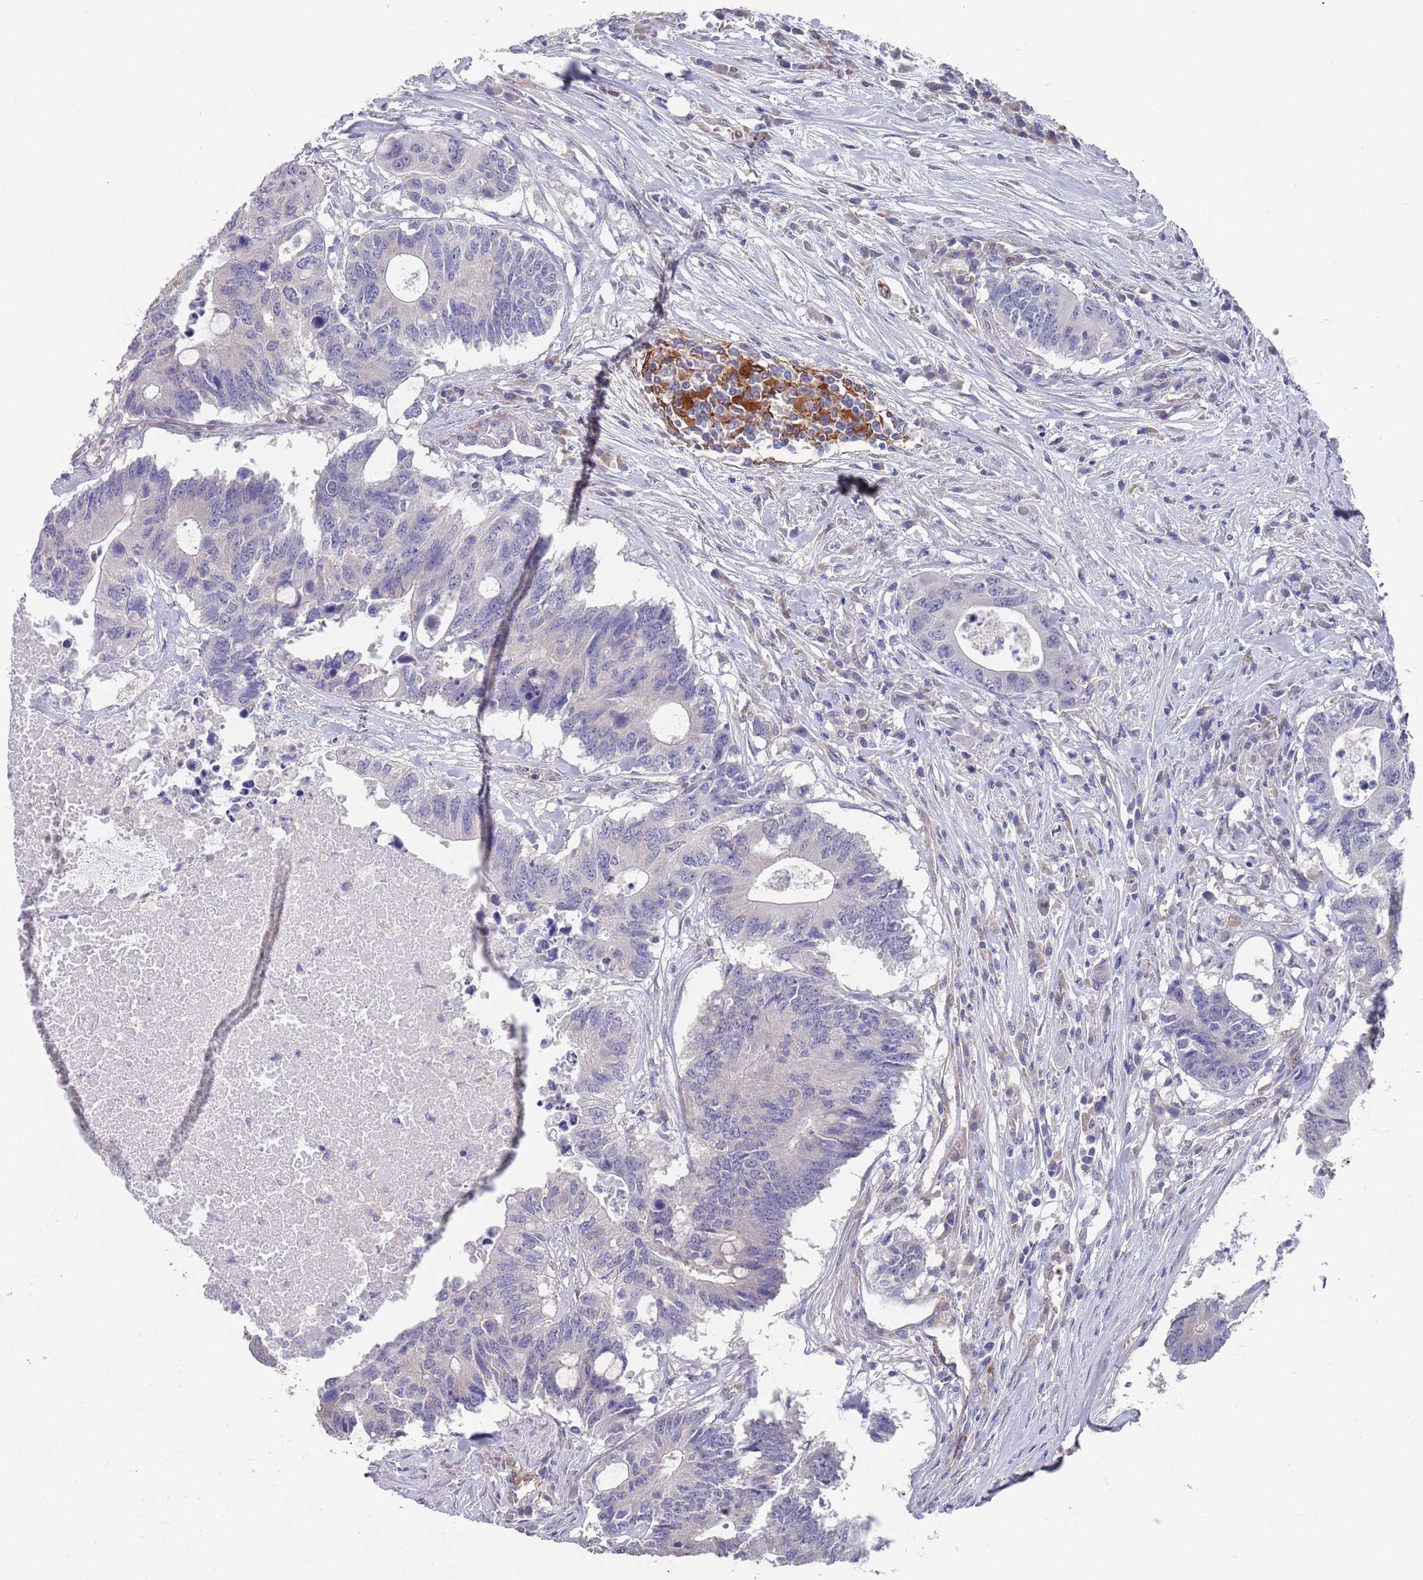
{"staining": {"intensity": "negative", "quantity": "none", "location": "none"}, "tissue": "colorectal cancer", "cell_type": "Tumor cells", "image_type": "cancer", "snomed": [{"axis": "morphology", "description": "Adenocarcinoma, NOS"}, {"axis": "topography", "description": "Colon"}], "caption": "High magnification brightfield microscopy of colorectal cancer (adenocarcinoma) stained with DAB (3,3'-diaminobenzidine) (brown) and counterstained with hematoxylin (blue): tumor cells show no significant positivity.", "gene": "ANK2", "patient": {"sex": "male", "age": 71}}